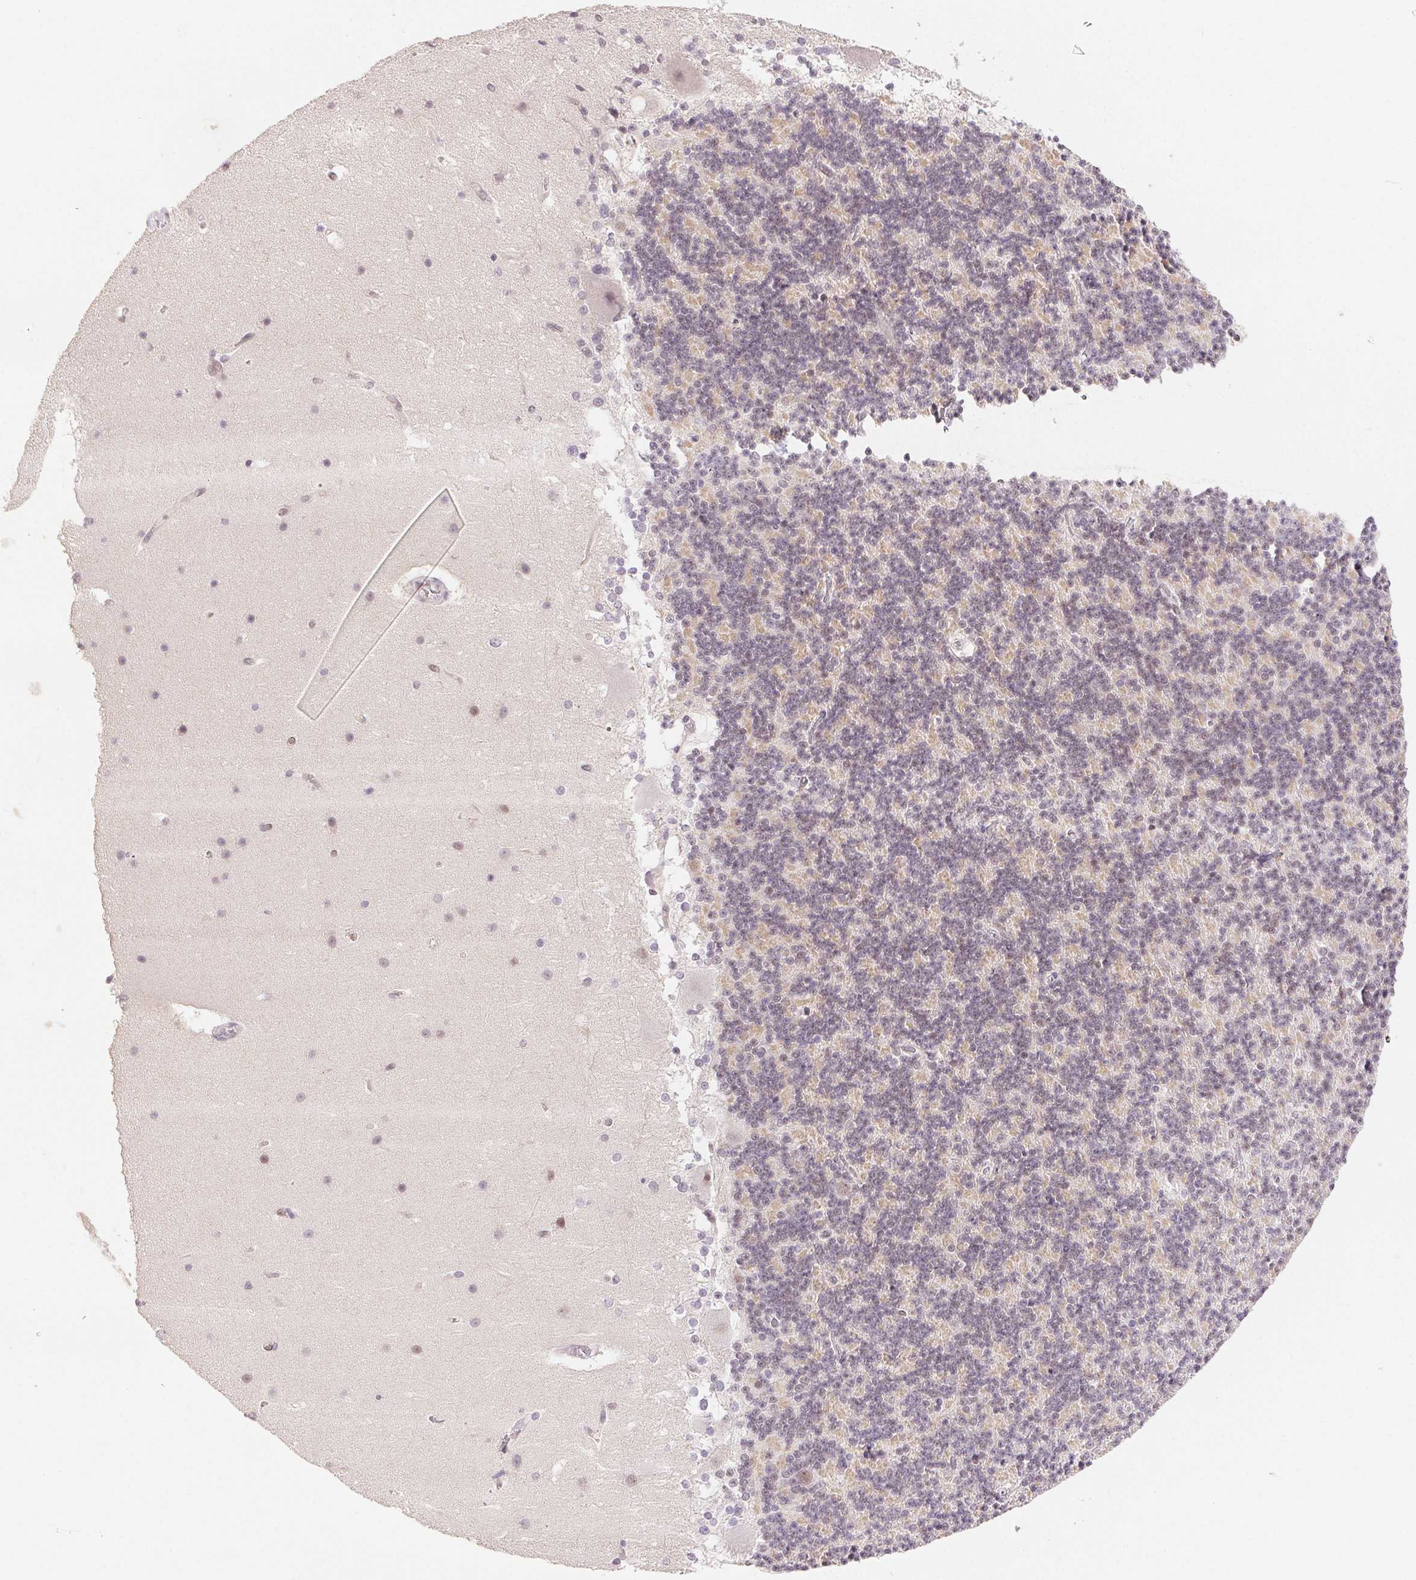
{"staining": {"intensity": "weak", "quantity": "25%-75%", "location": "cytoplasmic/membranous"}, "tissue": "cerebellum", "cell_type": "Cells in granular layer", "image_type": "normal", "snomed": [{"axis": "morphology", "description": "Normal tissue, NOS"}, {"axis": "topography", "description": "Cerebellum"}], "caption": "A brown stain shows weak cytoplasmic/membranous staining of a protein in cells in granular layer of benign cerebellum.", "gene": "PRPF18", "patient": {"sex": "female", "age": 19}}